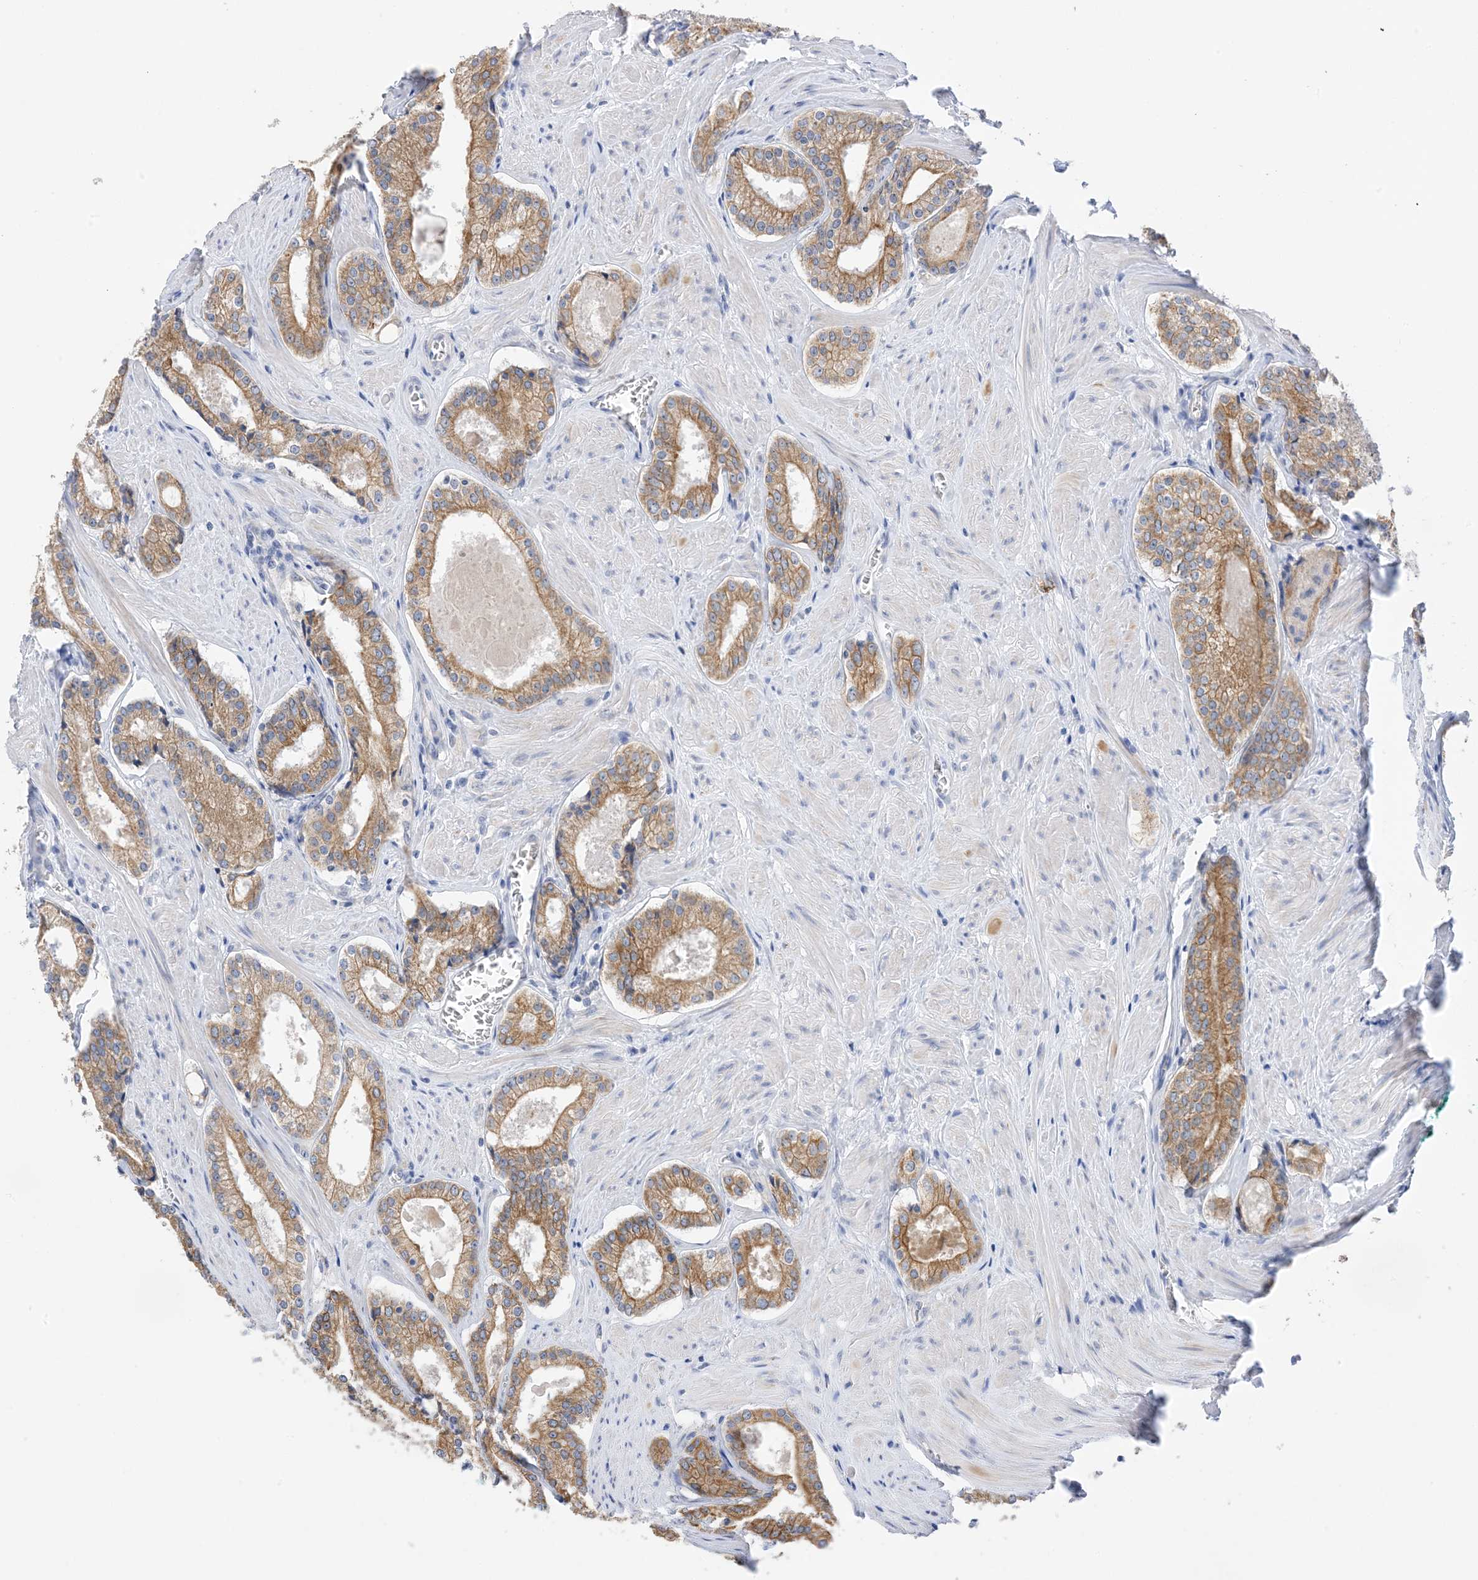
{"staining": {"intensity": "moderate", "quantity": ">75%", "location": "cytoplasmic/membranous"}, "tissue": "prostate cancer", "cell_type": "Tumor cells", "image_type": "cancer", "snomed": [{"axis": "morphology", "description": "Adenocarcinoma, Low grade"}, {"axis": "topography", "description": "Prostate"}], "caption": "Immunohistochemistry histopathology image of low-grade adenocarcinoma (prostate) stained for a protein (brown), which exhibits medium levels of moderate cytoplasmic/membranous positivity in approximately >75% of tumor cells.", "gene": "PLK4", "patient": {"sex": "male", "age": 54}}